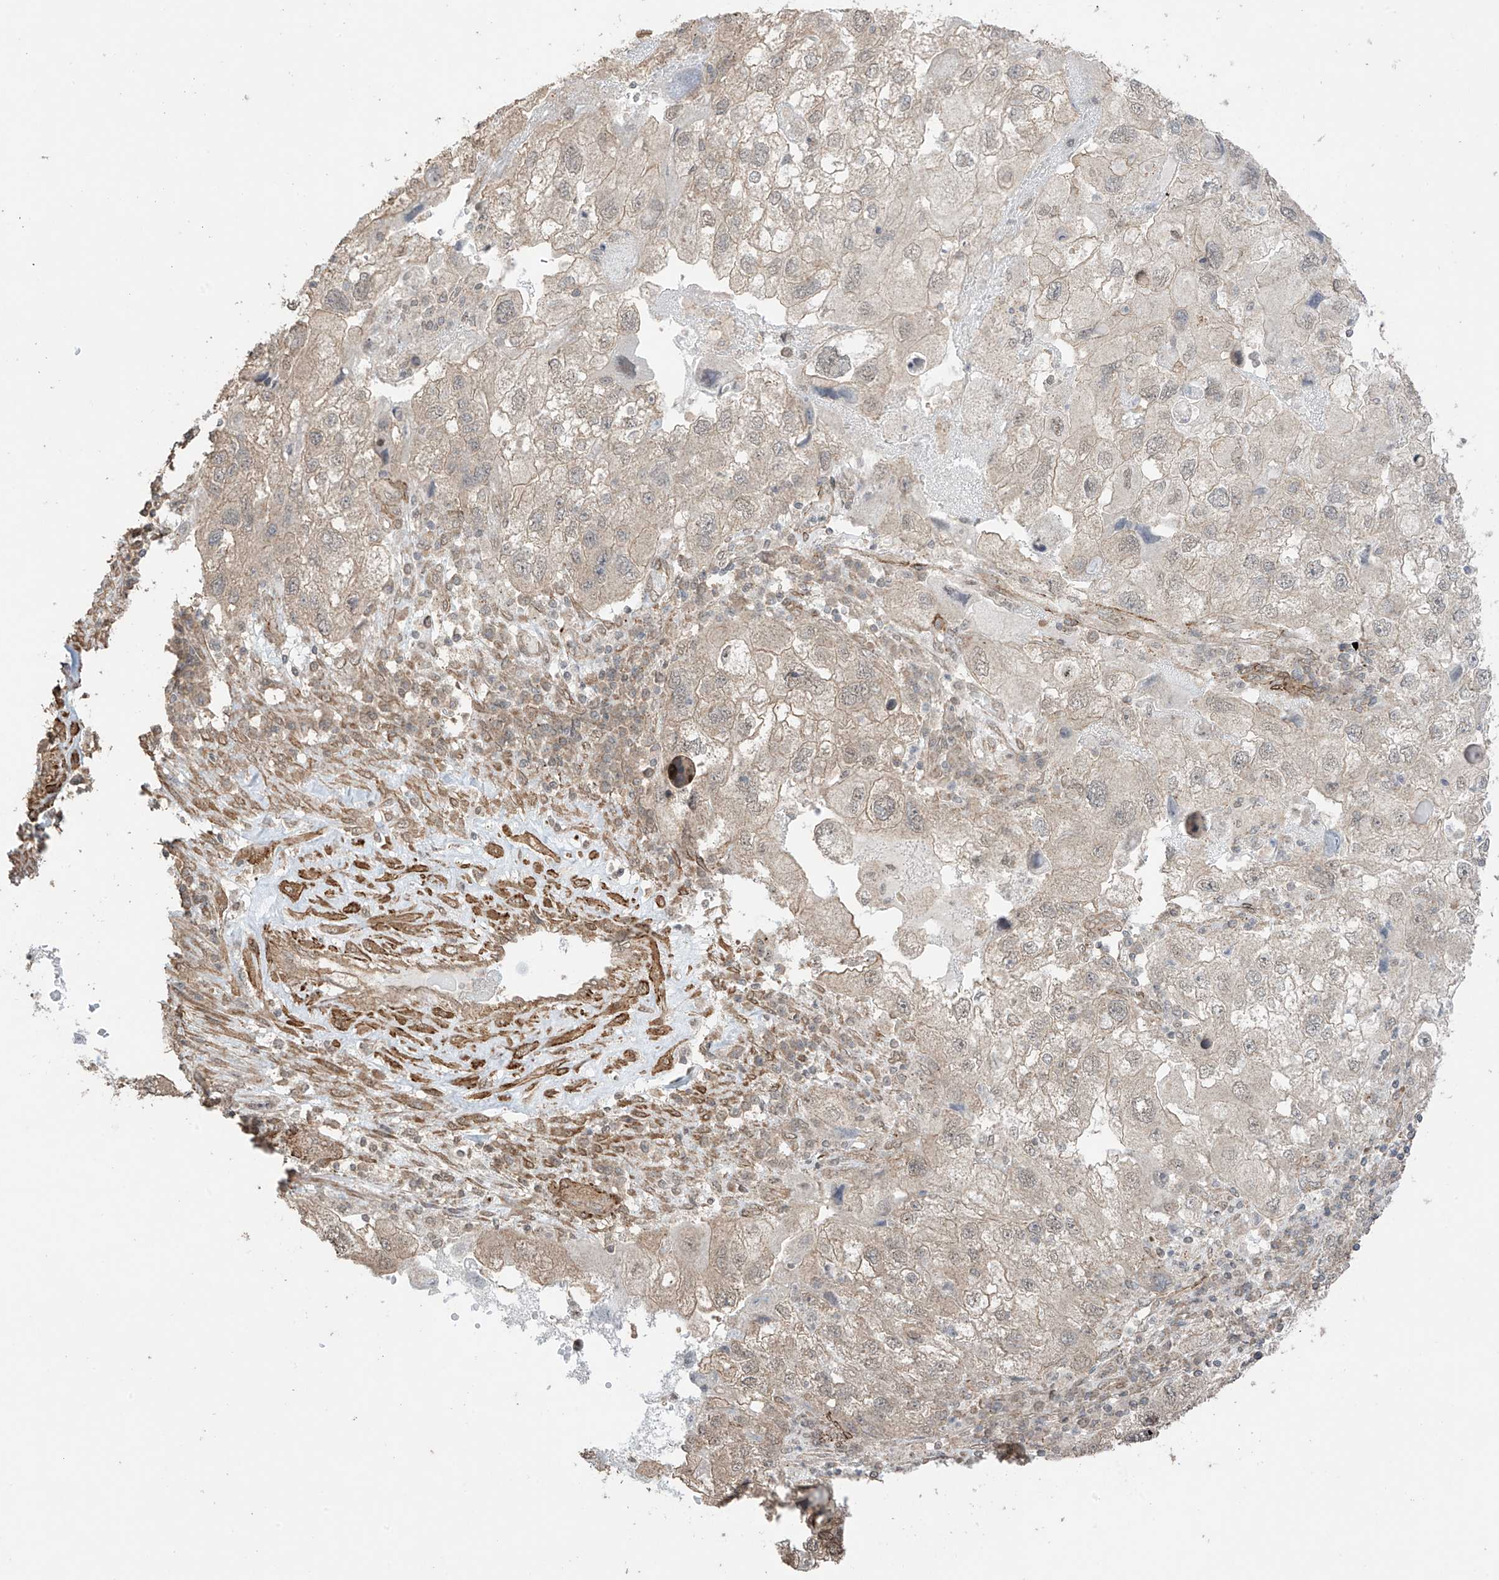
{"staining": {"intensity": "weak", "quantity": "25%-75%", "location": "cytoplasmic/membranous,nuclear"}, "tissue": "endometrial cancer", "cell_type": "Tumor cells", "image_type": "cancer", "snomed": [{"axis": "morphology", "description": "Adenocarcinoma, NOS"}, {"axis": "topography", "description": "Endometrium"}], "caption": "Immunohistochemical staining of adenocarcinoma (endometrial) reveals low levels of weak cytoplasmic/membranous and nuclear staining in about 25%-75% of tumor cells.", "gene": "TTLL5", "patient": {"sex": "female", "age": 49}}